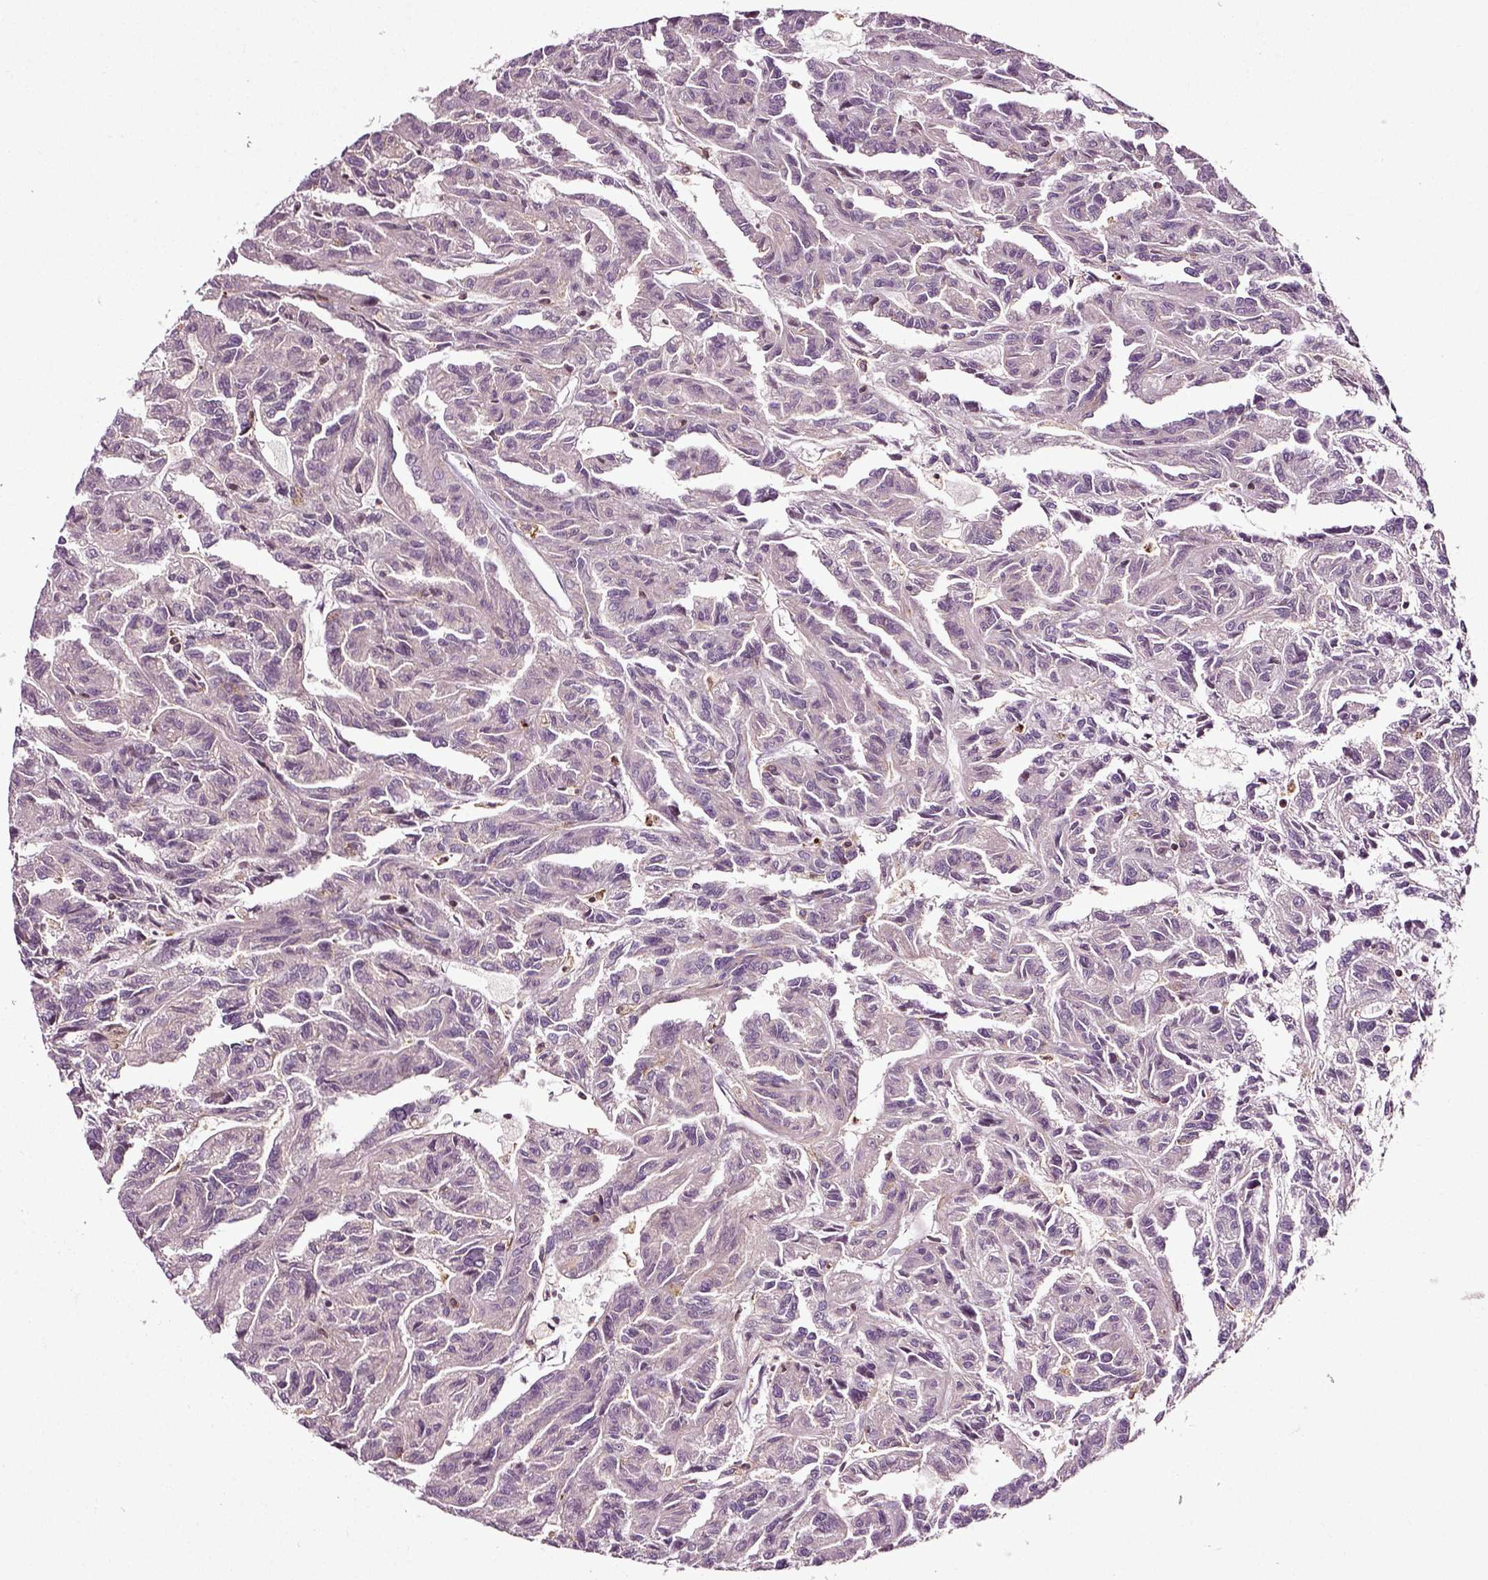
{"staining": {"intensity": "negative", "quantity": "none", "location": "none"}, "tissue": "renal cancer", "cell_type": "Tumor cells", "image_type": "cancer", "snomed": [{"axis": "morphology", "description": "Adenocarcinoma, NOS"}, {"axis": "topography", "description": "Kidney"}], "caption": "High magnification brightfield microscopy of renal cancer (adenocarcinoma) stained with DAB (3,3'-diaminobenzidine) (brown) and counterstained with hematoxylin (blue): tumor cells show no significant positivity.", "gene": "RHOF", "patient": {"sex": "male", "age": 79}}